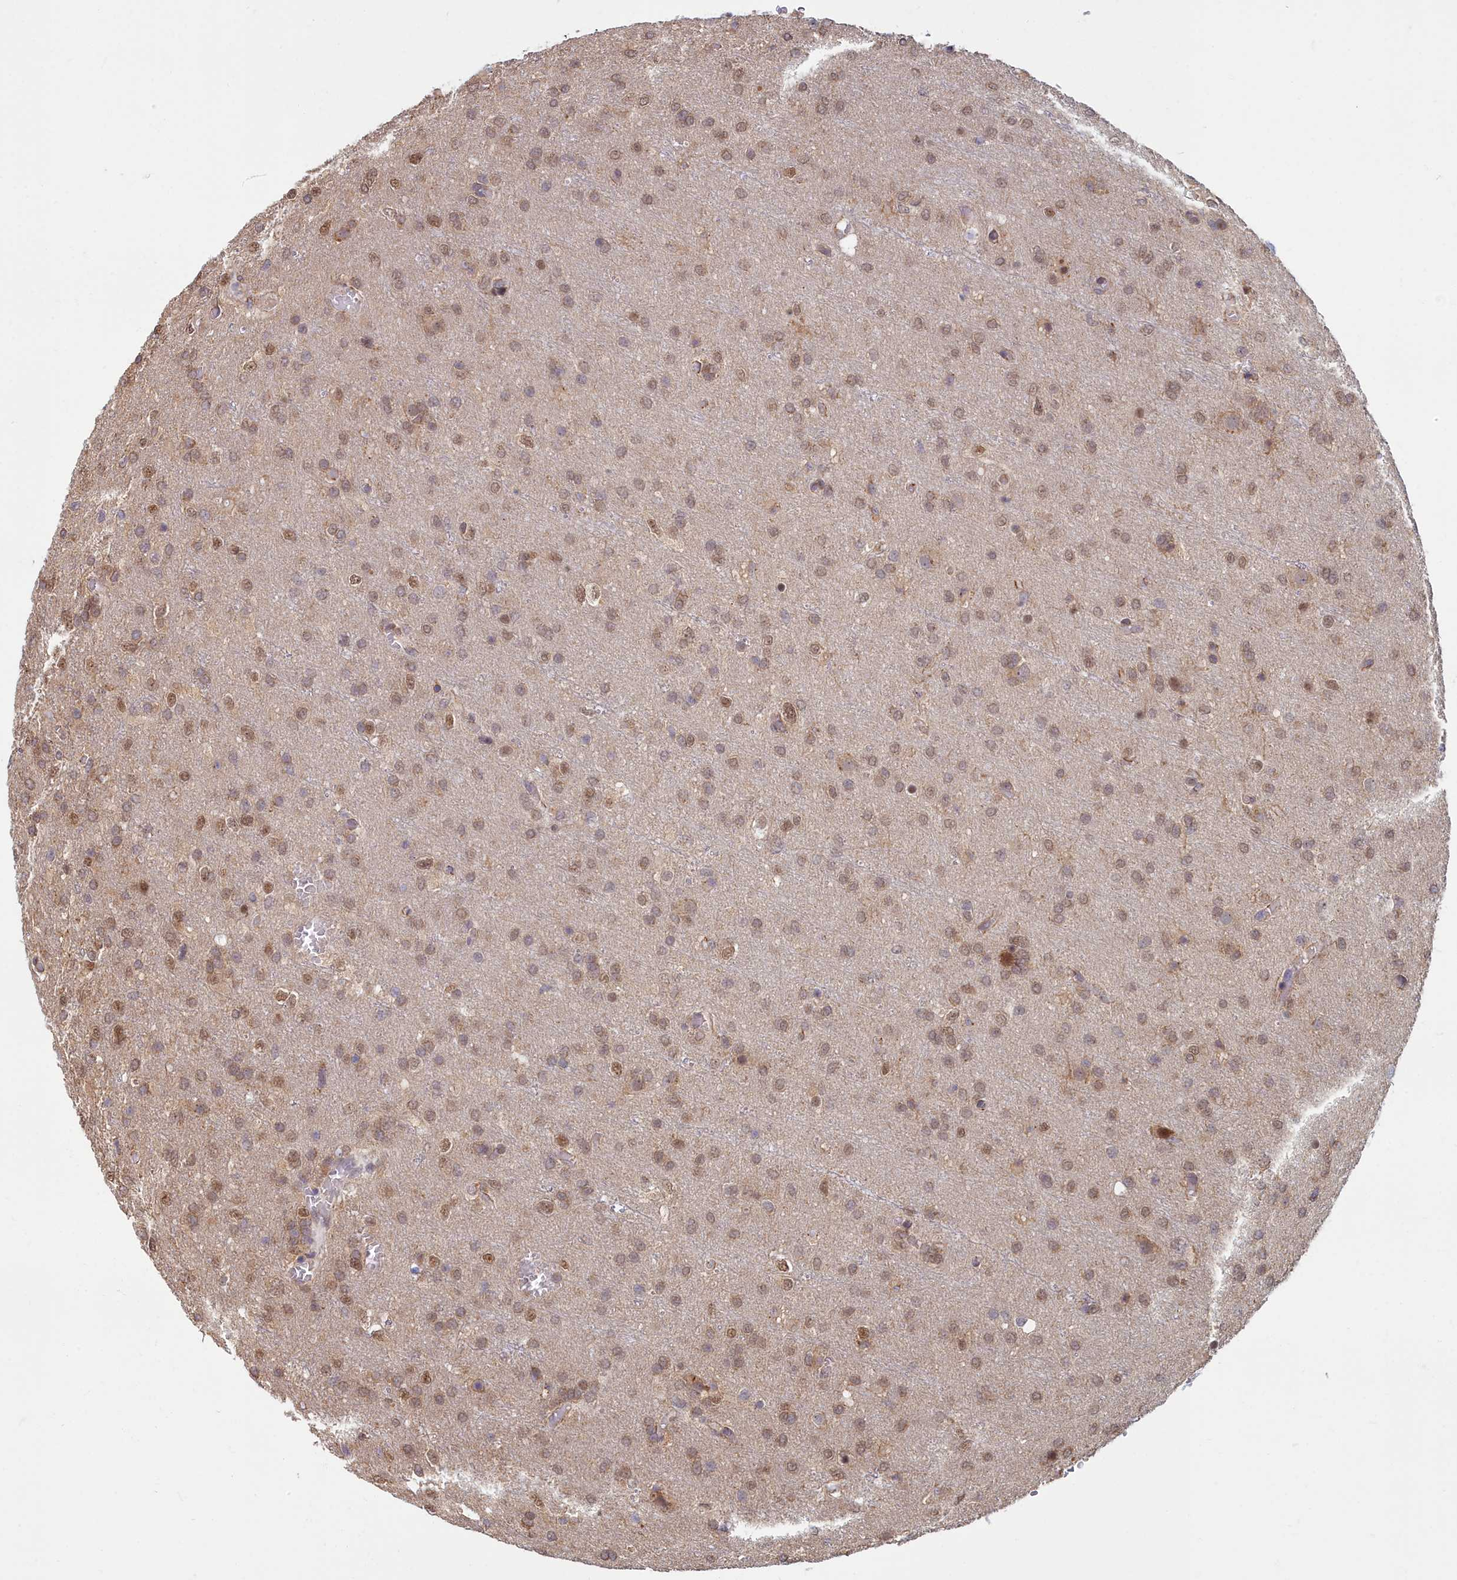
{"staining": {"intensity": "moderate", "quantity": "25%-75%", "location": "cytoplasmic/membranous,nuclear"}, "tissue": "glioma", "cell_type": "Tumor cells", "image_type": "cancer", "snomed": [{"axis": "morphology", "description": "Glioma, malignant, High grade"}, {"axis": "topography", "description": "Brain"}], "caption": "Immunohistochemistry (IHC) histopathology image of malignant glioma (high-grade) stained for a protein (brown), which demonstrates medium levels of moderate cytoplasmic/membranous and nuclear expression in approximately 25%-75% of tumor cells.", "gene": "MAK16", "patient": {"sex": "female", "age": 74}}